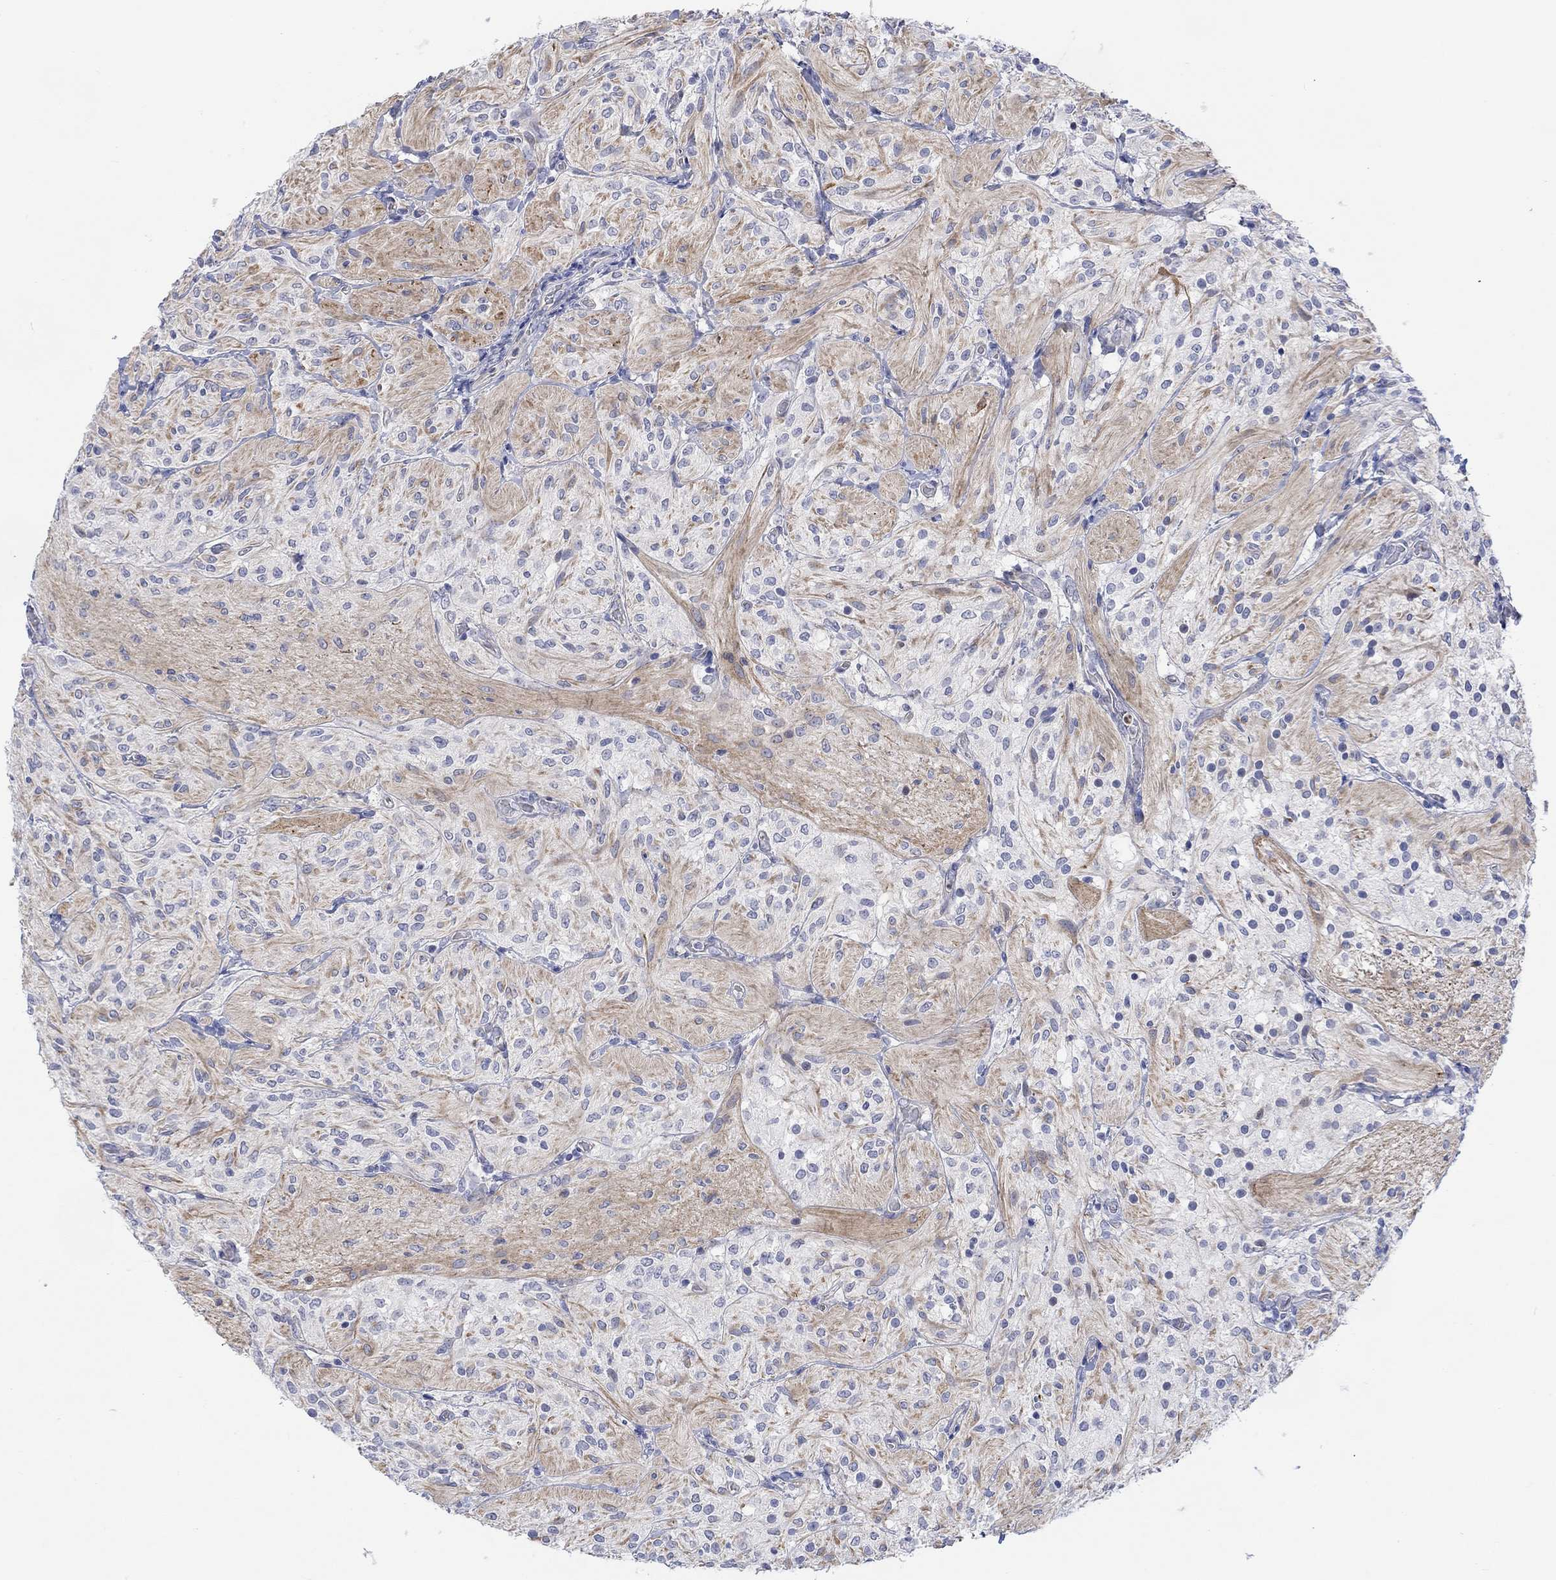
{"staining": {"intensity": "negative", "quantity": "none", "location": "none"}, "tissue": "glioma", "cell_type": "Tumor cells", "image_type": "cancer", "snomed": [{"axis": "morphology", "description": "Glioma, malignant, Low grade"}, {"axis": "topography", "description": "Brain"}], "caption": "Immunohistochemistry image of malignant low-grade glioma stained for a protein (brown), which demonstrates no positivity in tumor cells.", "gene": "DLK1", "patient": {"sex": "male", "age": 3}}